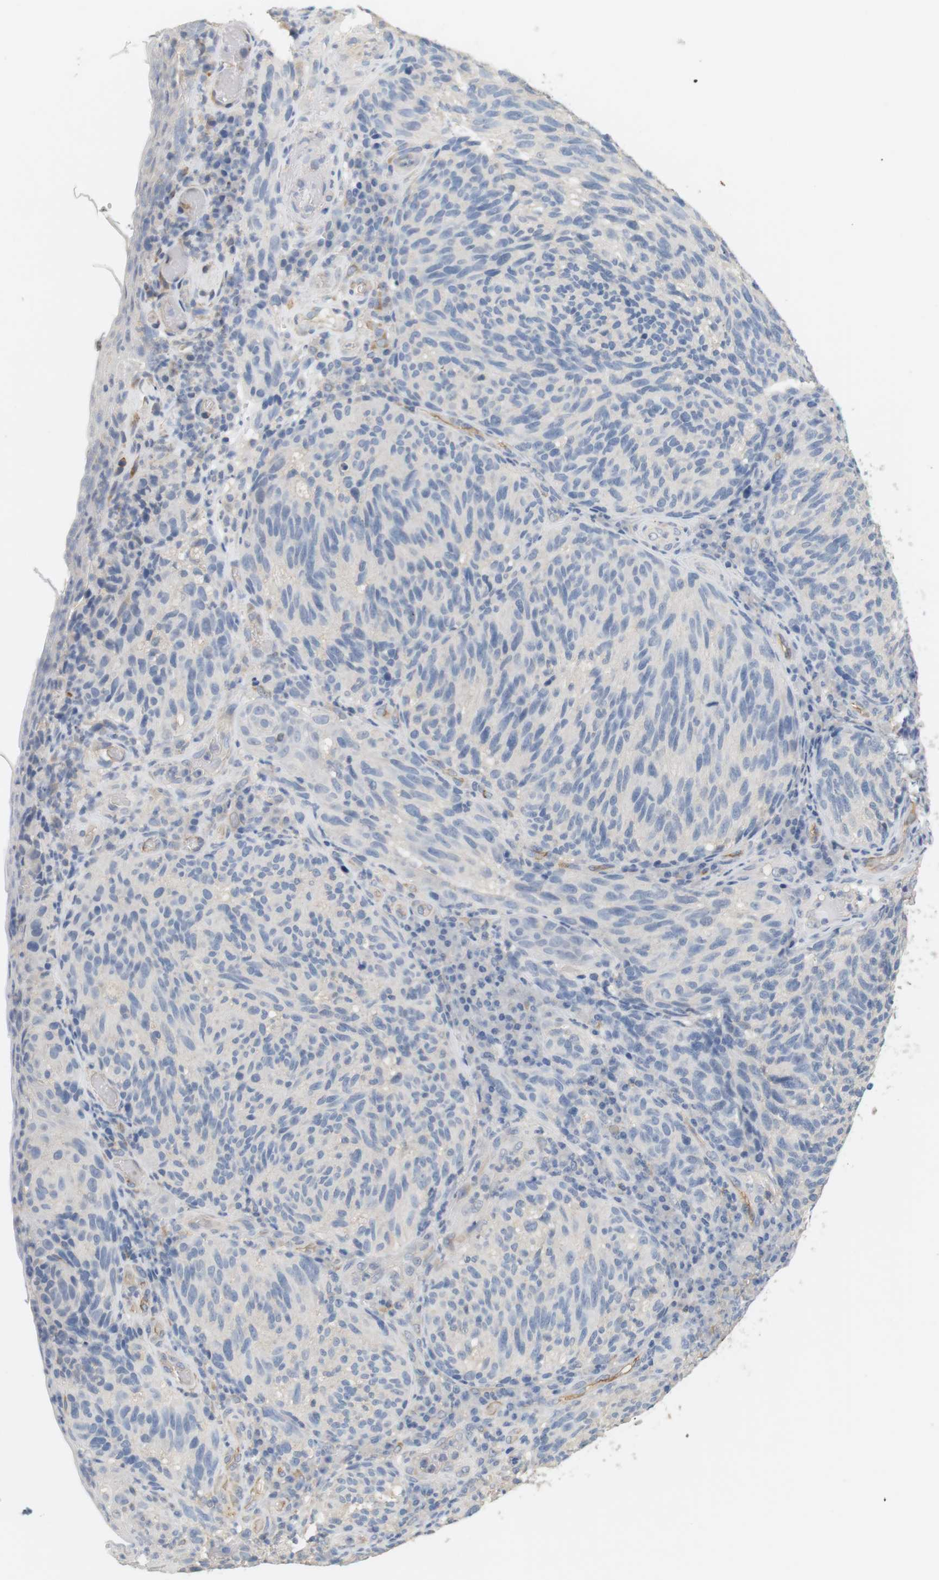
{"staining": {"intensity": "negative", "quantity": "none", "location": "none"}, "tissue": "melanoma", "cell_type": "Tumor cells", "image_type": "cancer", "snomed": [{"axis": "morphology", "description": "Malignant melanoma, NOS"}, {"axis": "topography", "description": "Skin"}], "caption": "Immunohistochemical staining of malignant melanoma displays no significant staining in tumor cells.", "gene": "OSR1", "patient": {"sex": "female", "age": 73}}